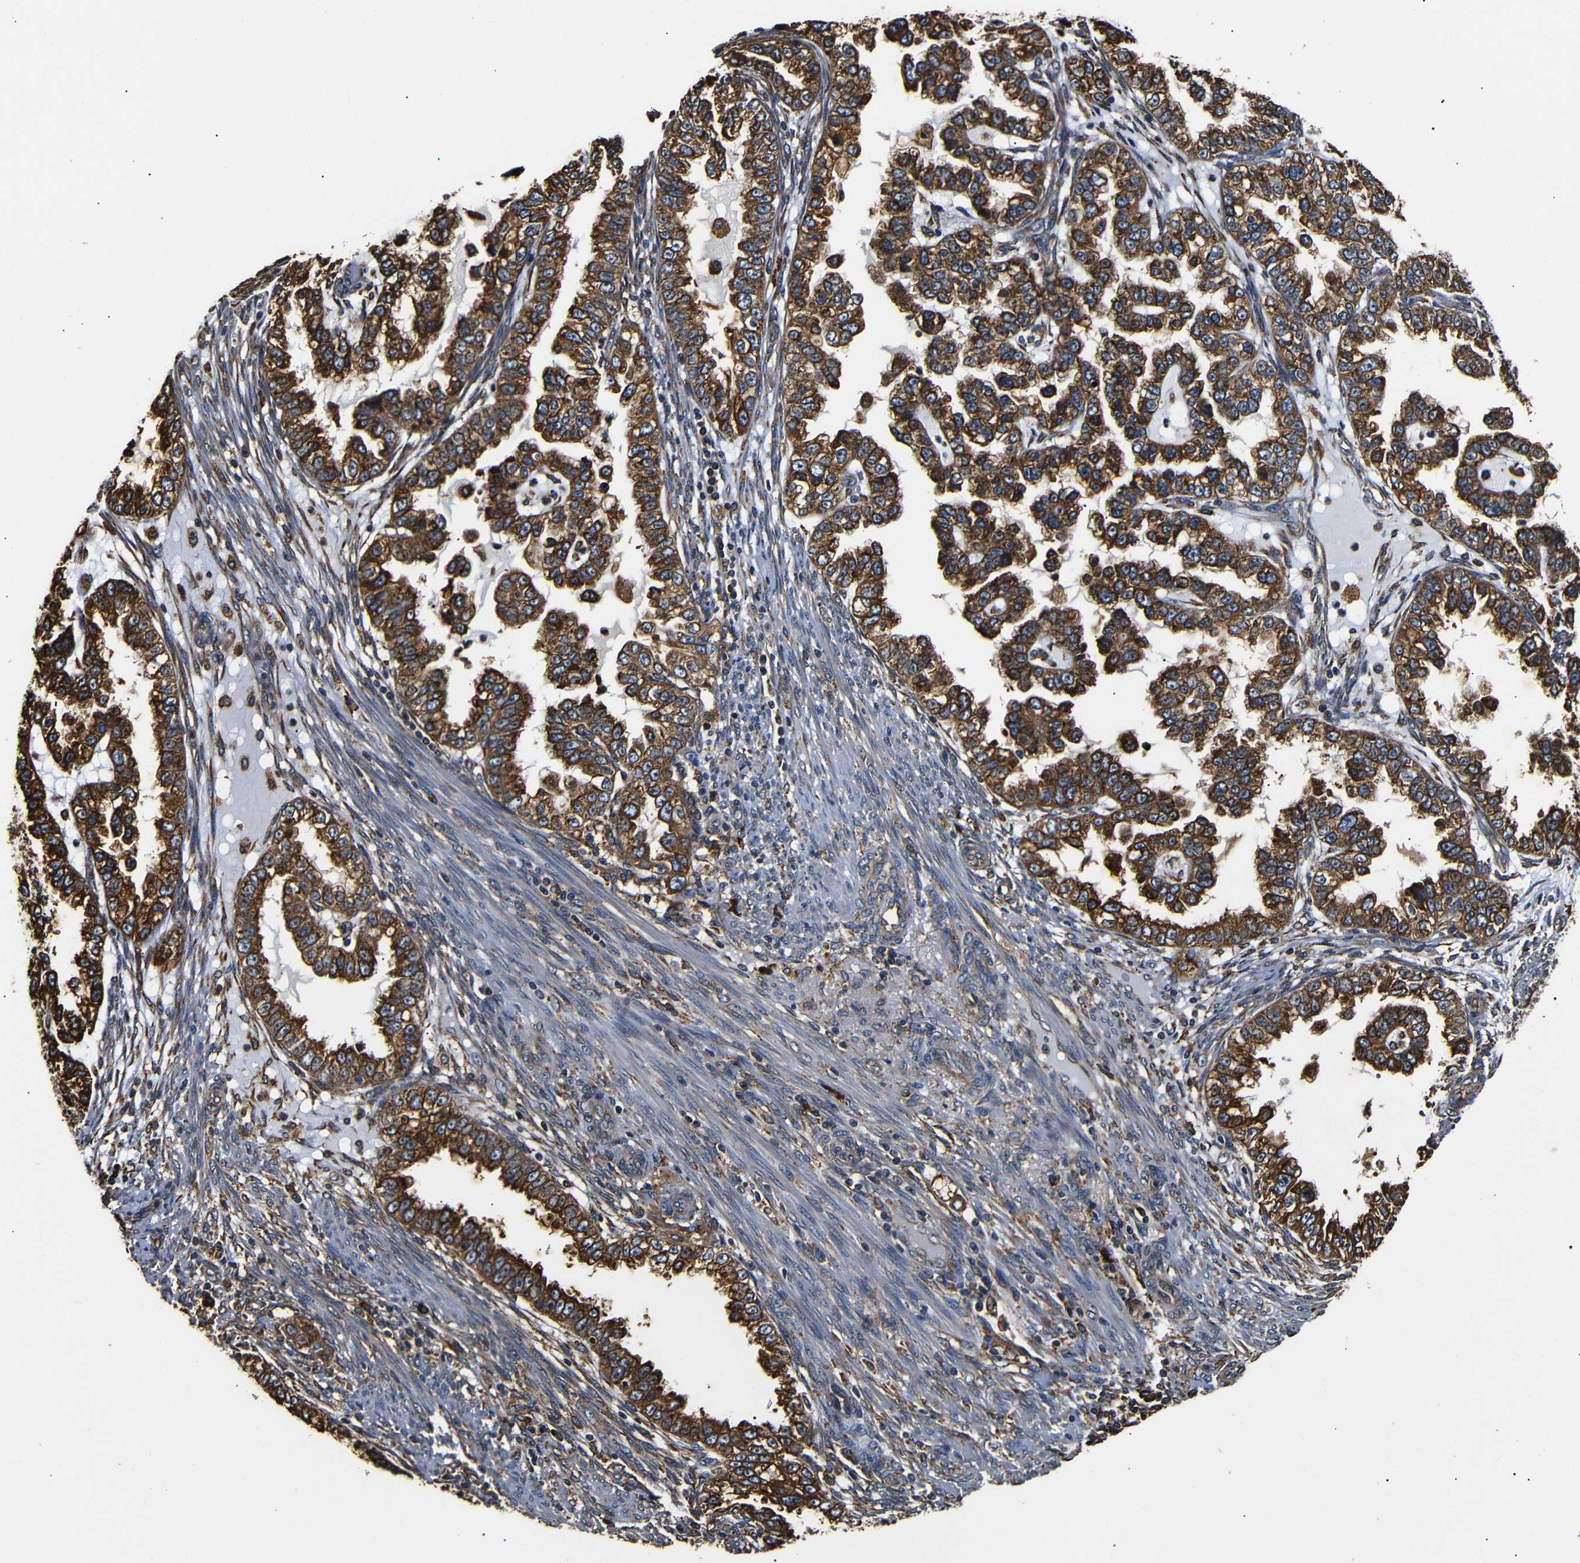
{"staining": {"intensity": "strong", "quantity": ">75%", "location": "cytoplasmic/membranous"}, "tissue": "endometrial cancer", "cell_type": "Tumor cells", "image_type": "cancer", "snomed": [{"axis": "morphology", "description": "Adenocarcinoma, NOS"}, {"axis": "topography", "description": "Endometrium"}], "caption": "IHC histopathology image of neoplastic tissue: human adenocarcinoma (endometrial) stained using immunohistochemistry displays high levels of strong protein expression localized specifically in the cytoplasmic/membranous of tumor cells, appearing as a cytoplasmic/membranous brown color.", "gene": "HHIP", "patient": {"sex": "female", "age": 85}}